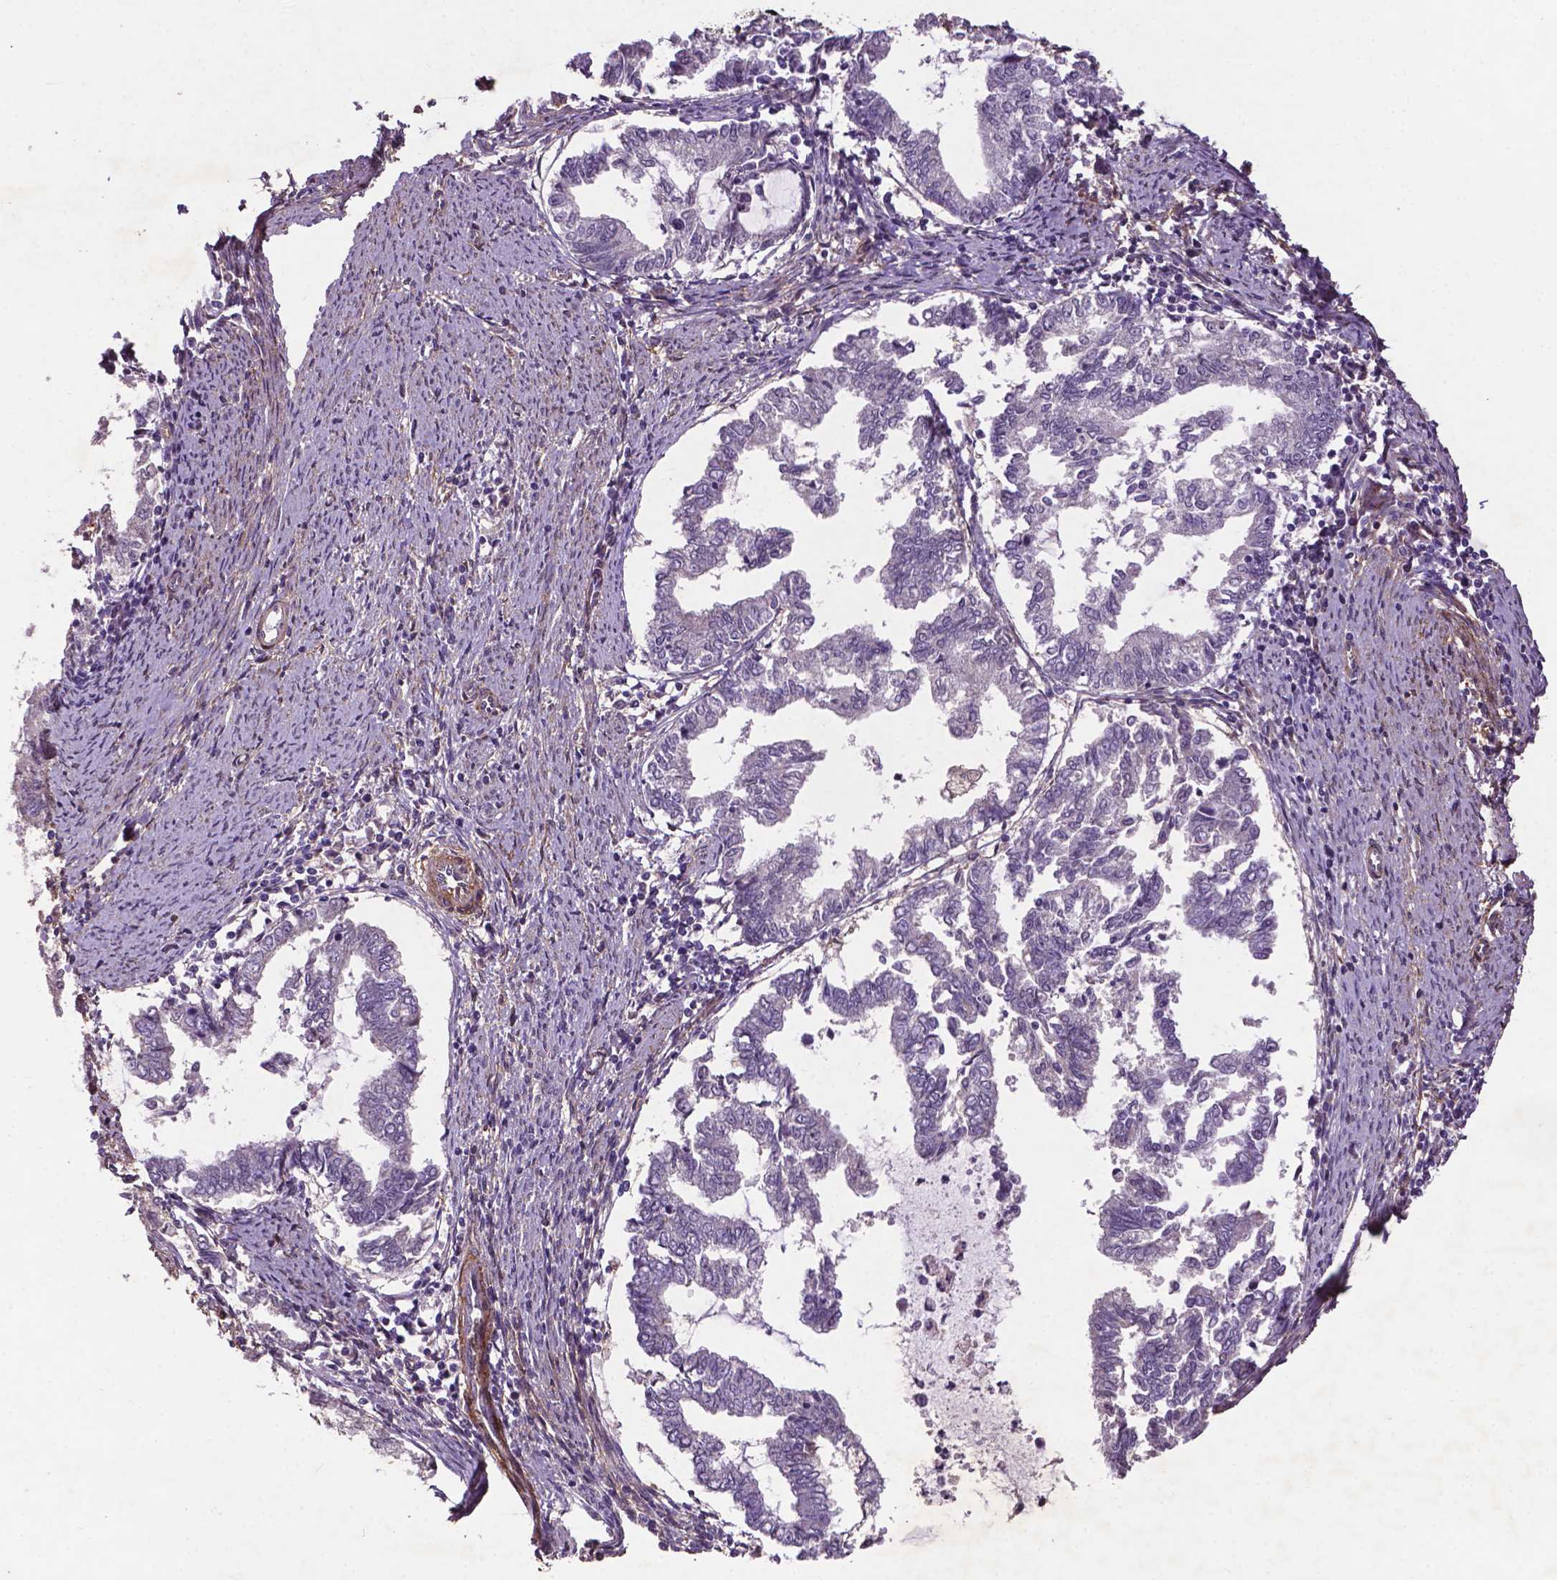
{"staining": {"intensity": "negative", "quantity": "none", "location": "none"}, "tissue": "endometrial cancer", "cell_type": "Tumor cells", "image_type": "cancer", "snomed": [{"axis": "morphology", "description": "Adenocarcinoma, NOS"}, {"axis": "topography", "description": "Endometrium"}], "caption": "Immunohistochemistry of endometrial cancer shows no staining in tumor cells.", "gene": "RRAS", "patient": {"sex": "female", "age": 79}}